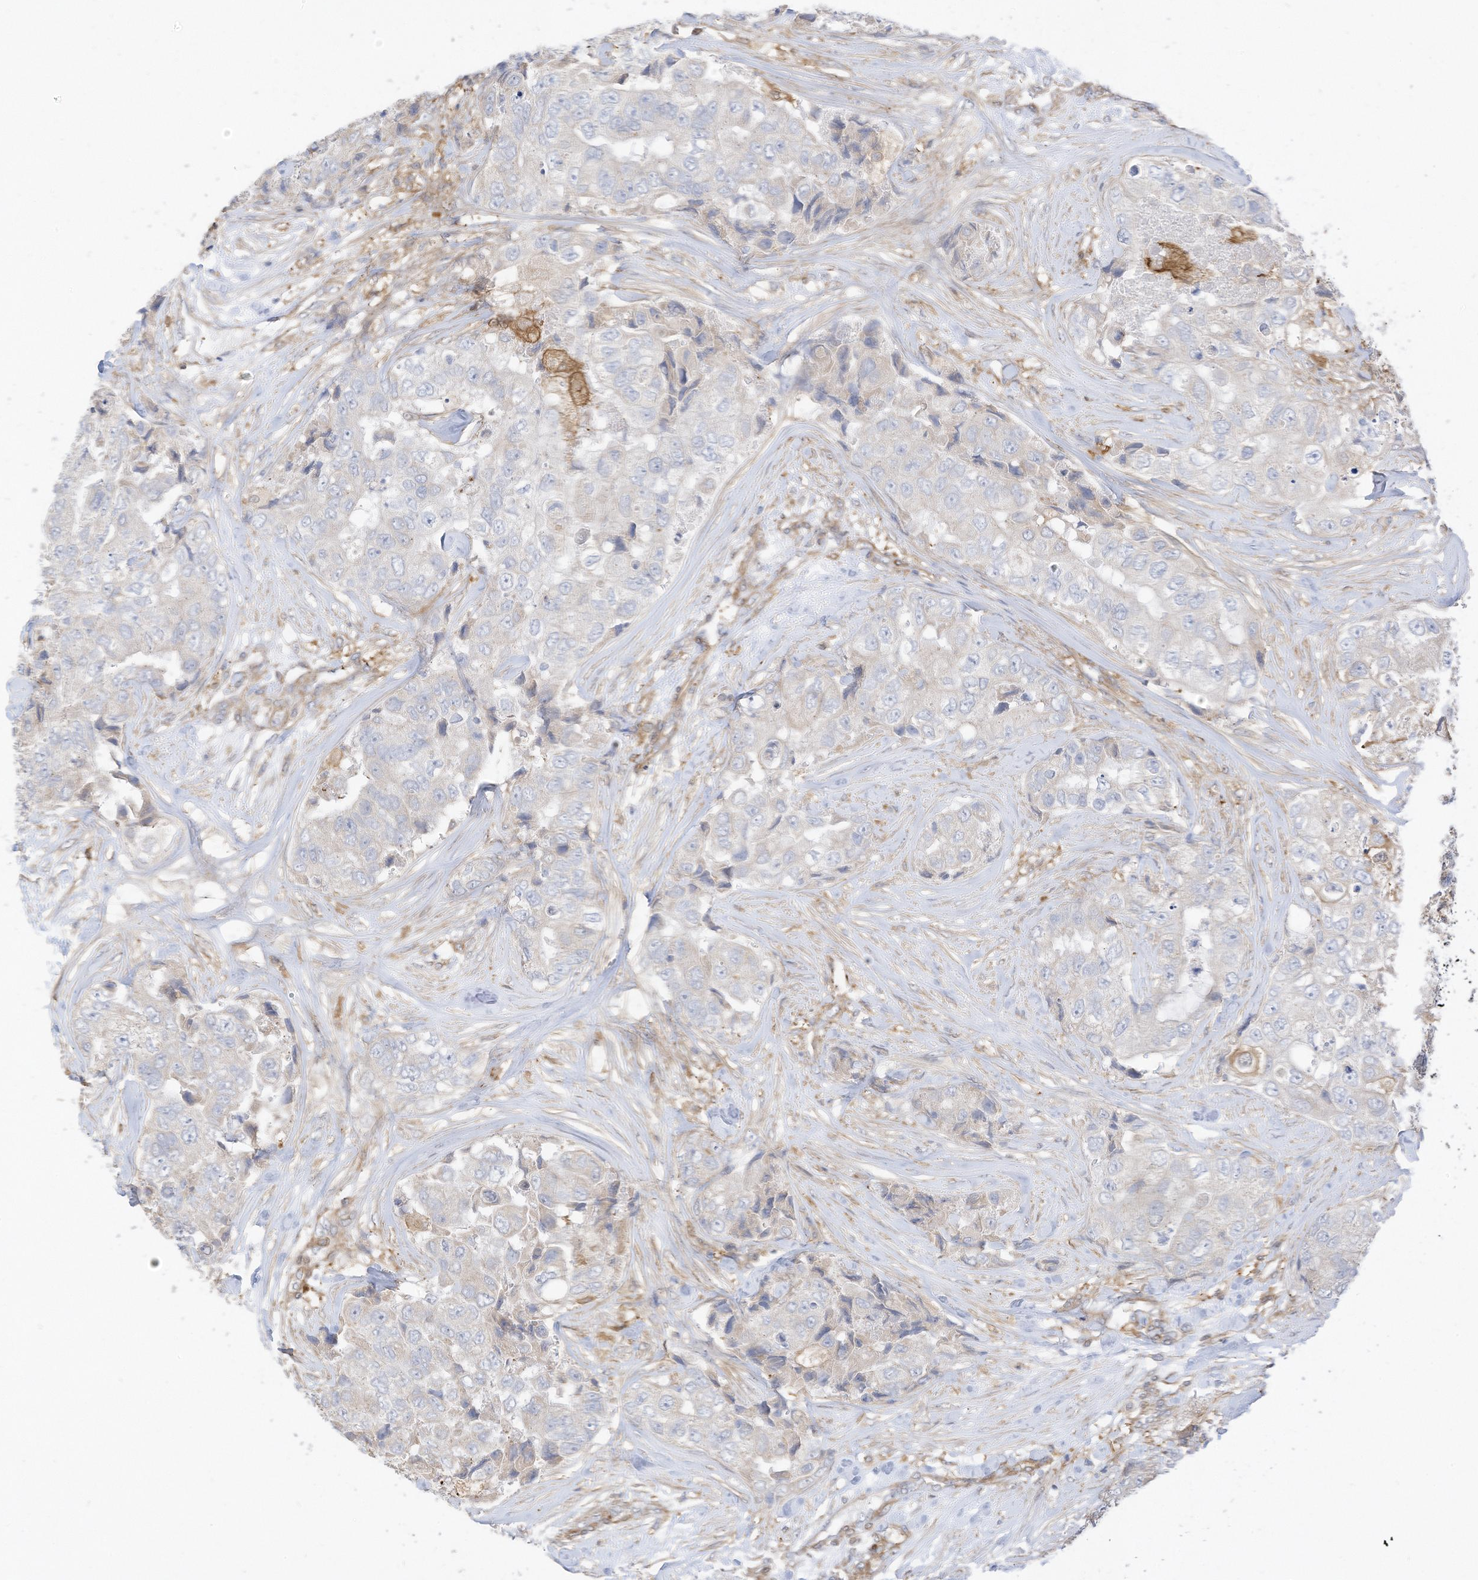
{"staining": {"intensity": "negative", "quantity": "none", "location": "none"}, "tissue": "breast cancer", "cell_type": "Tumor cells", "image_type": "cancer", "snomed": [{"axis": "morphology", "description": "Duct carcinoma"}, {"axis": "topography", "description": "Breast"}], "caption": "Breast cancer (invasive ductal carcinoma) was stained to show a protein in brown. There is no significant positivity in tumor cells. The staining is performed using DAB brown chromogen with nuclei counter-stained in using hematoxylin.", "gene": "ATP13A1", "patient": {"sex": "female", "age": 62}}